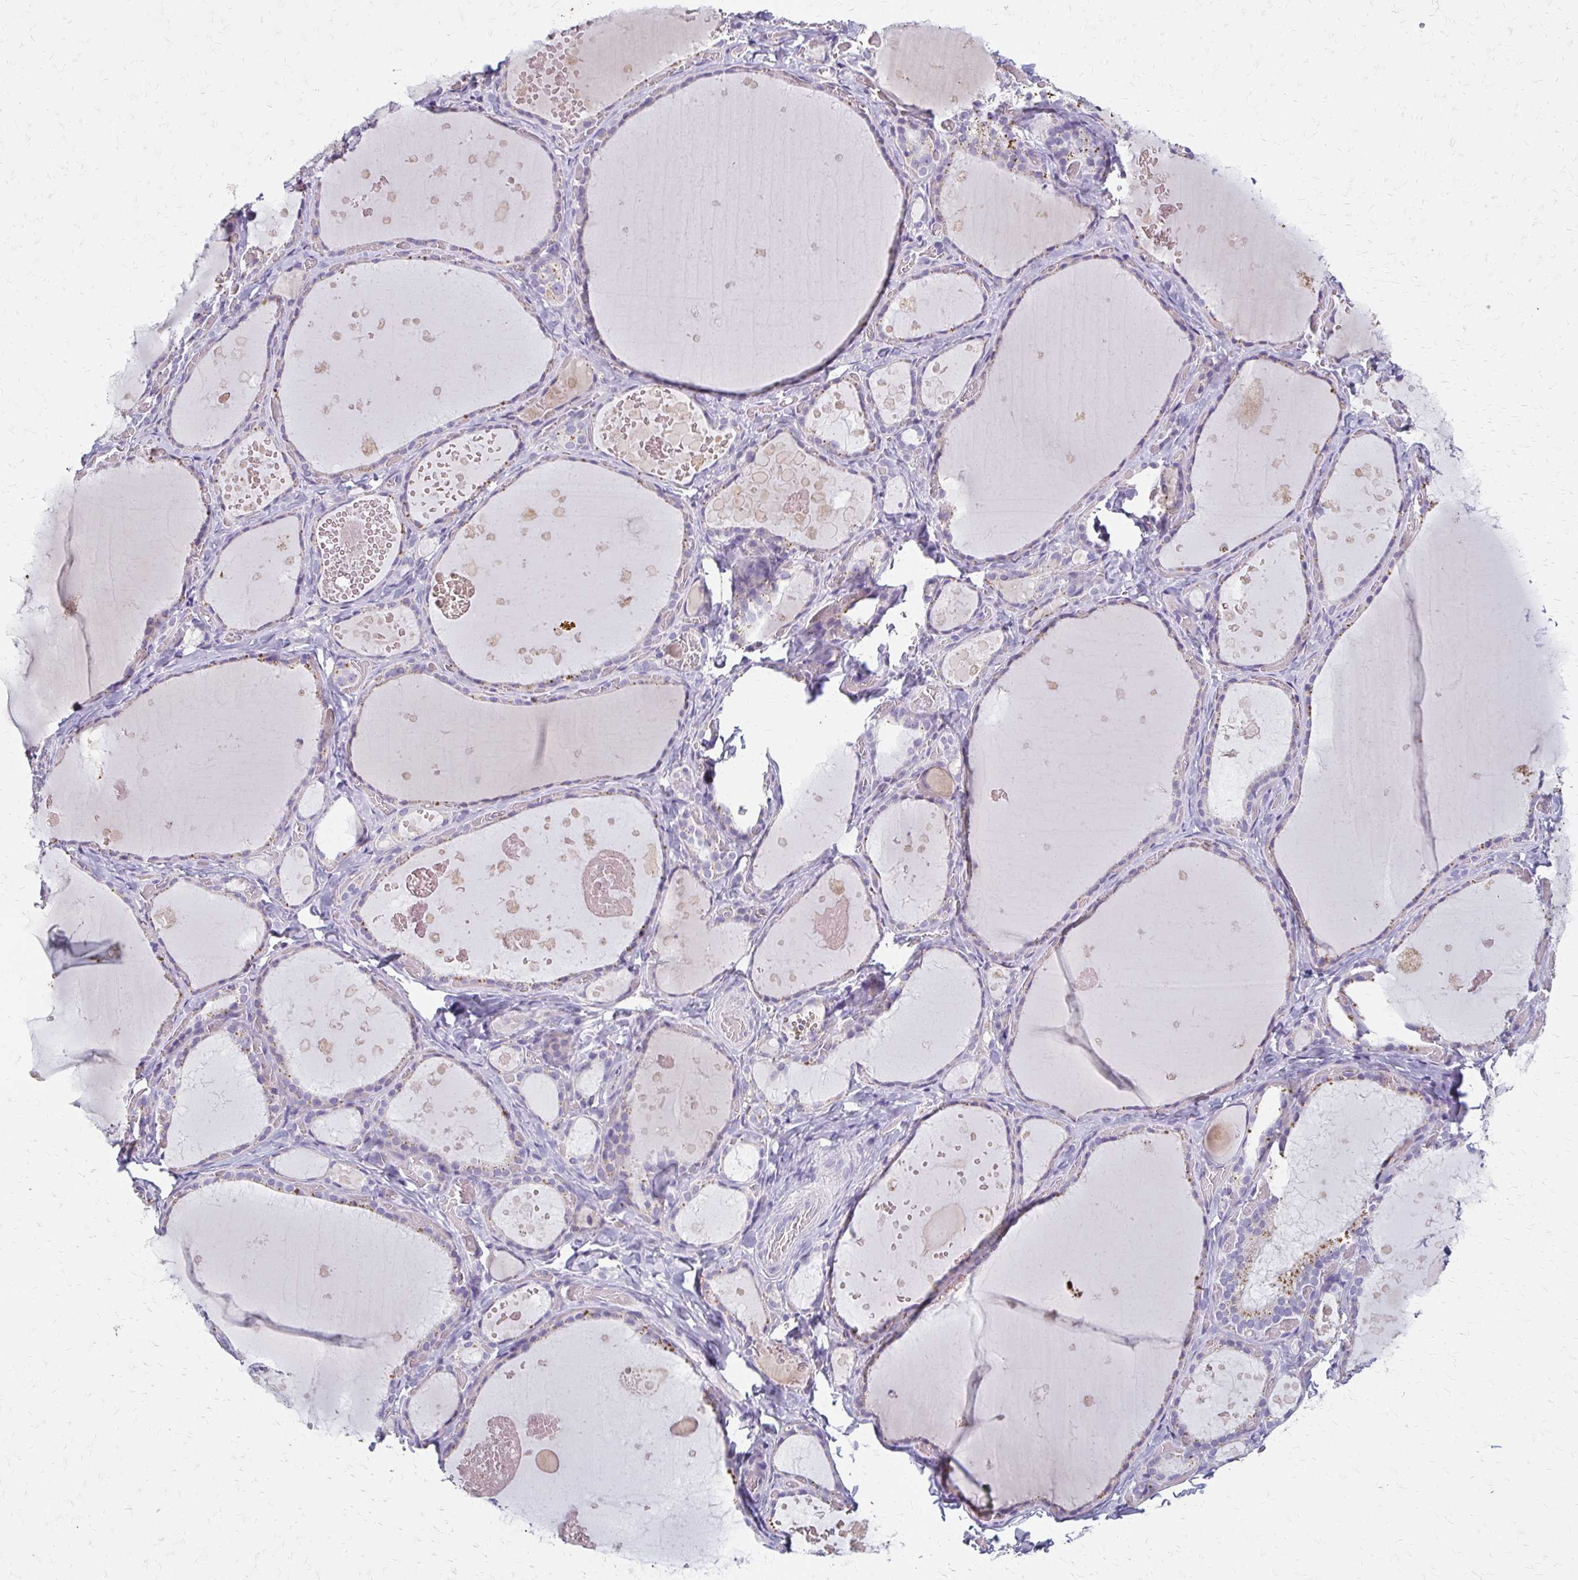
{"staining": {"intensity": "negative", "quantity": "none", "location": "none"}, "tissue": "thyroid gland", "cell_type": "Glandular cells", "image_type": "normal", "snomed": [{"axis": "morphology", "description": "Normal tissue, NOS"}, {"axis": "topography", "description": "Thyroid gland"}], "caption": "IHC of normal human thyroid gland demonstrates no expression in glandular cells. (Brightfield microscopy of DAB (3,3'-diaminobenzidine) immunohistochemistry at high magnification).", "gene": "BBS12", "patient": {"sex": "female", "age": 56}}